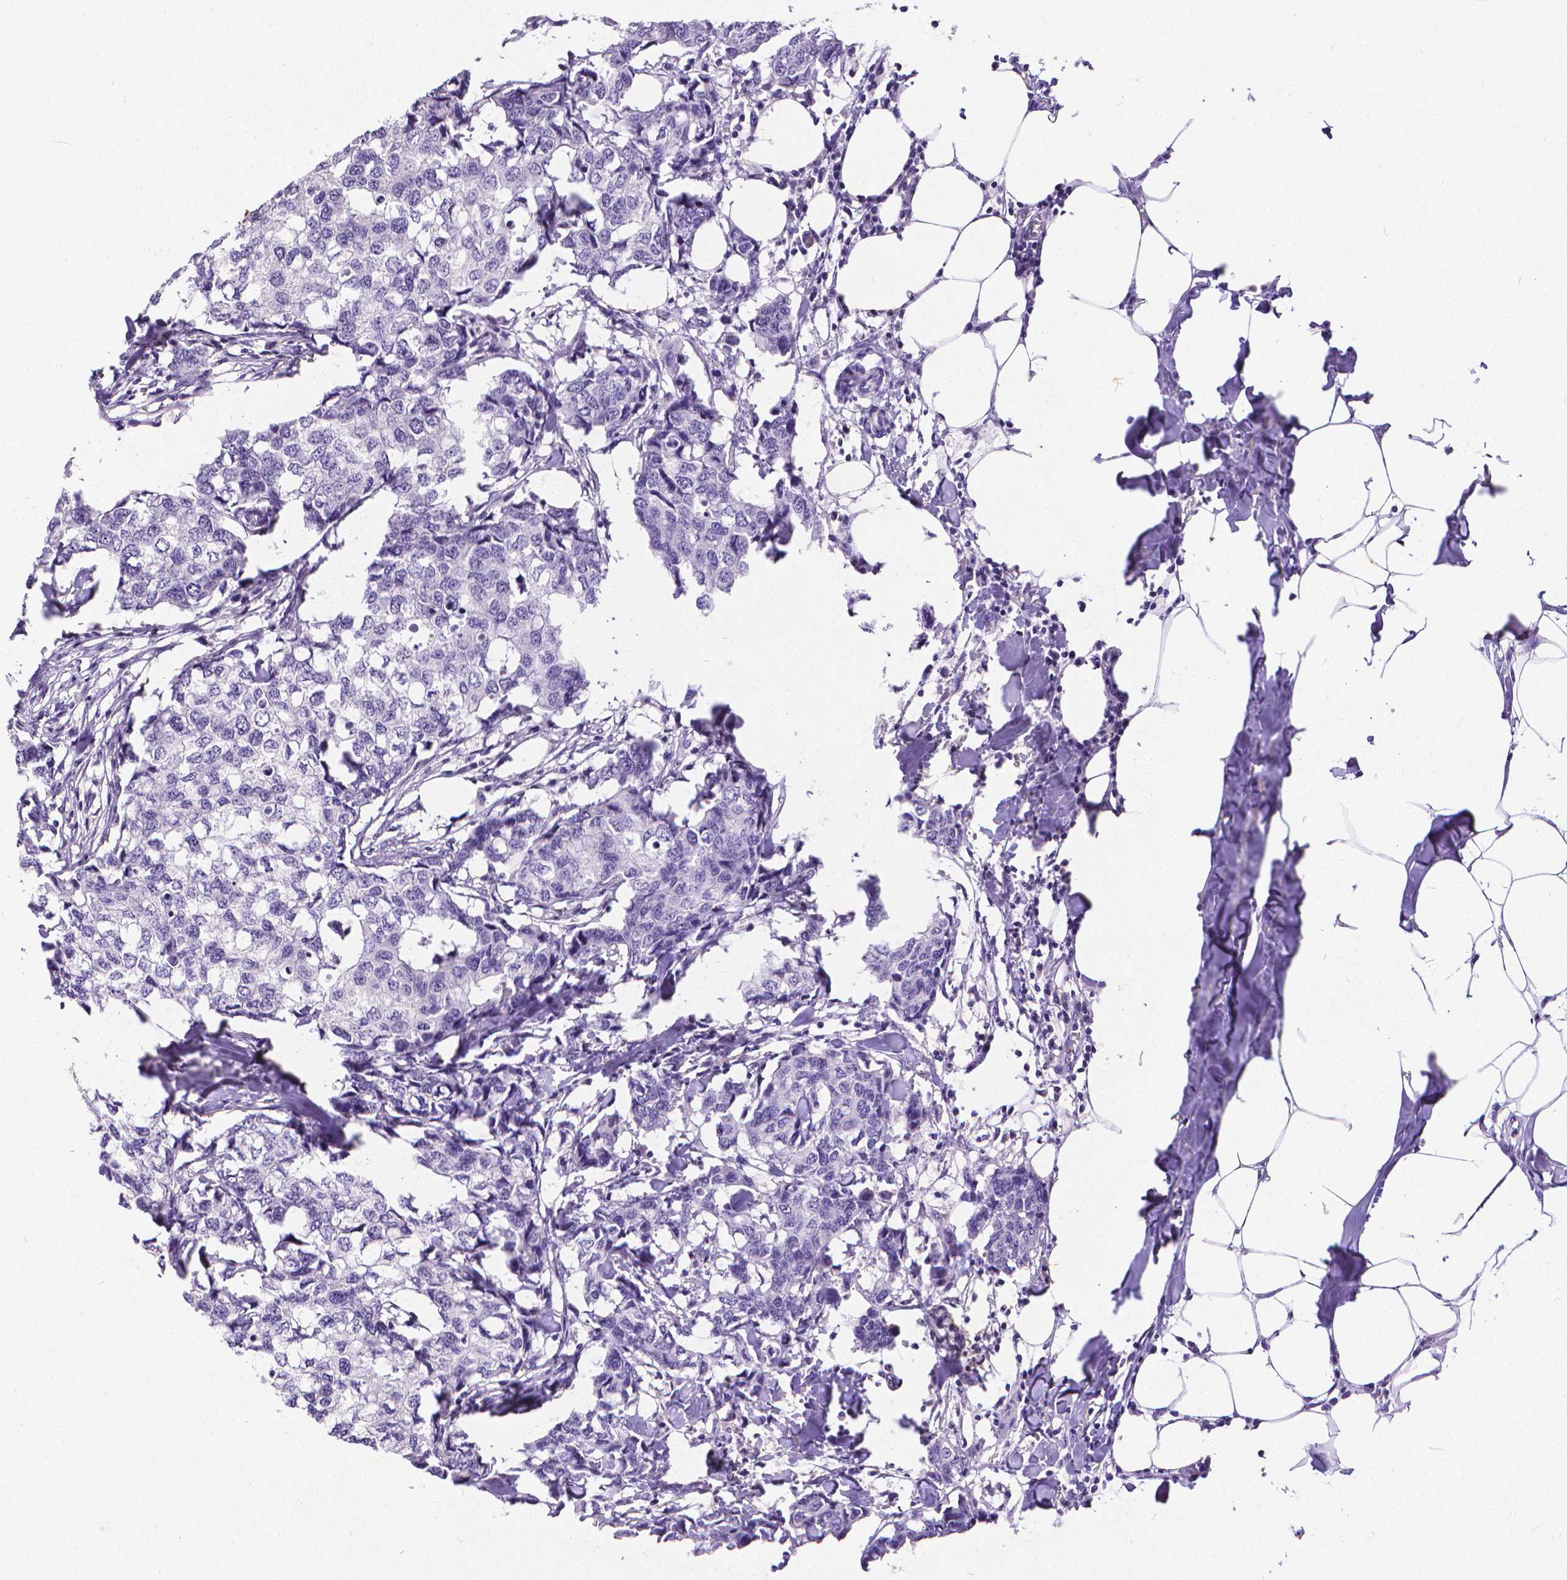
{"staining": {"intensity": "negative", "quantity": "none", "location": "none"}, "tissue": "breast cancer", "cell_type": "Tumor cells", "image_type": "cancer", "snomed": [{"axis": "morphology", "description": "Duct carcinoma"}, {"axis": "topography", "description": "Breast"}], "caption": "IHC of human breast cancer (infiltrating ductal carcinoma) shows no staining in tumor cells.", "gene": "CD4", "patient": {"sex": "female", "age": 27}}